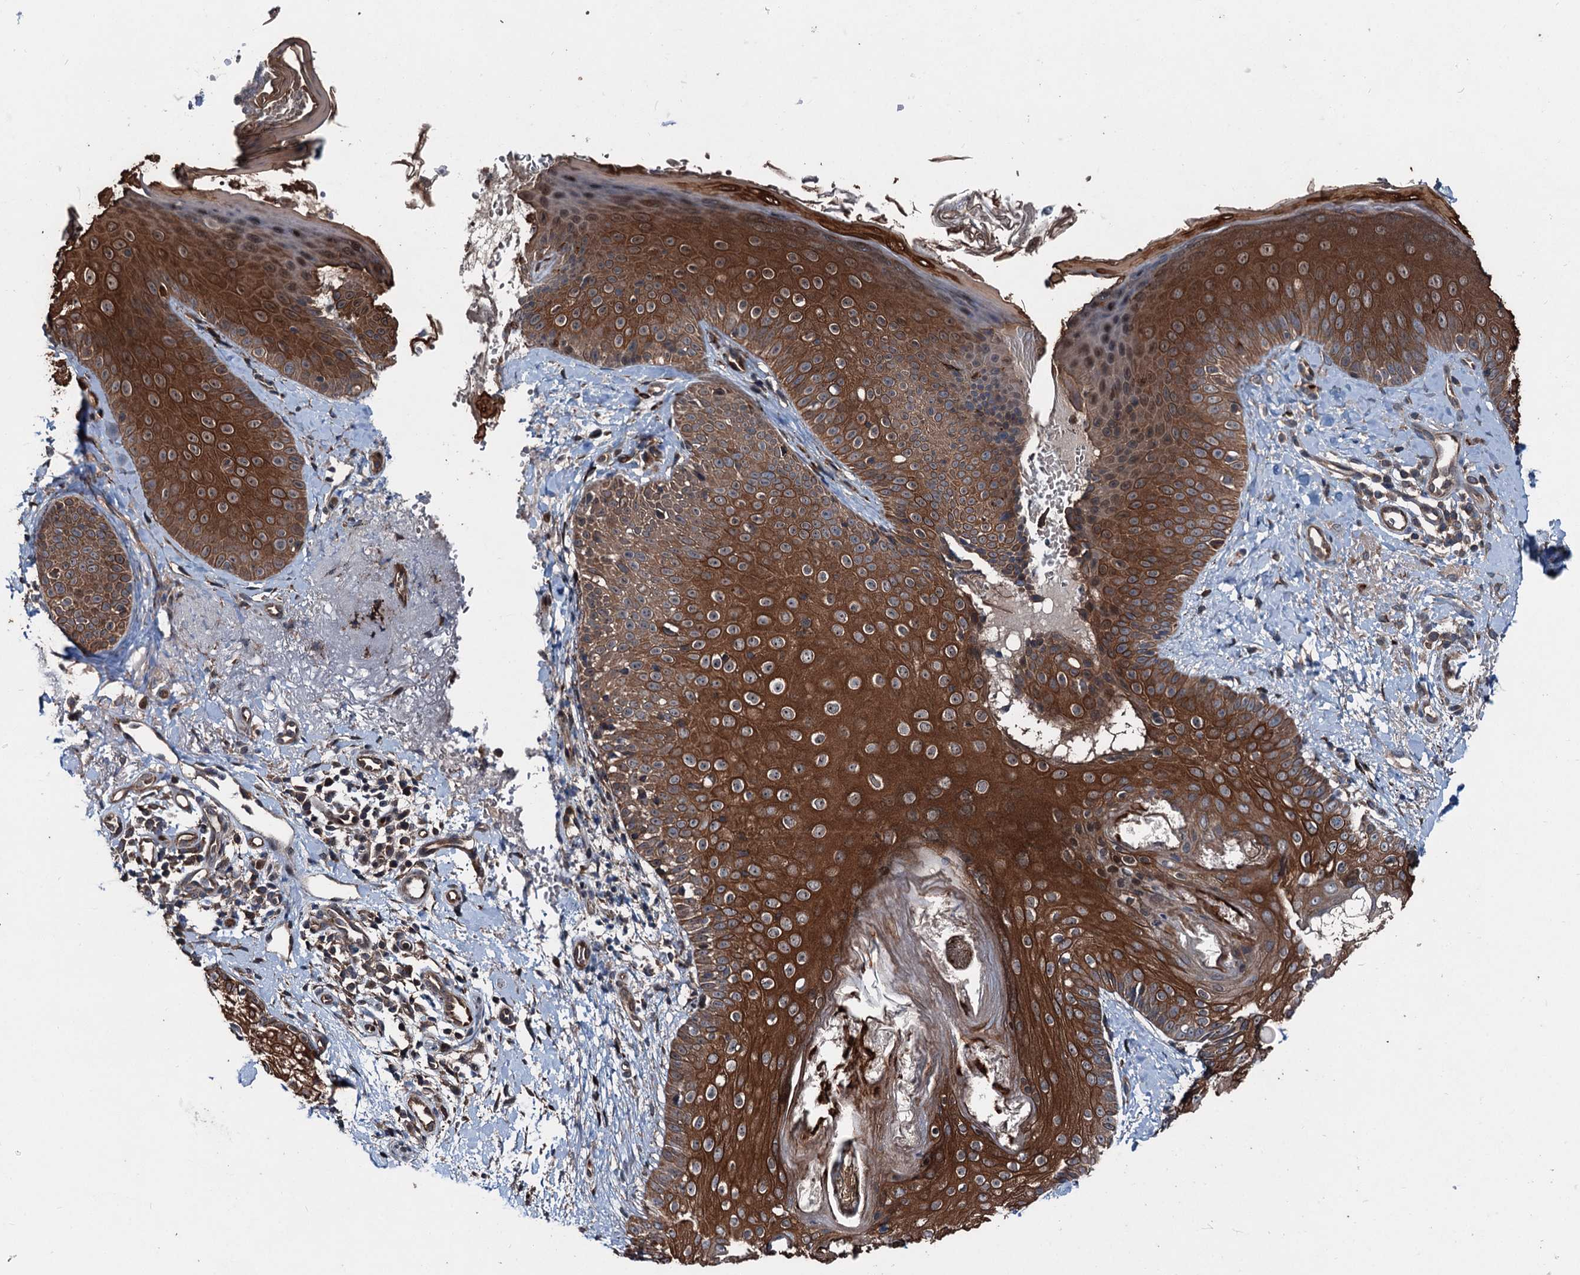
{"staining": {"intensity": "strong", "quantity": ">75%", "location": "cytoplasmic/membranous"}, "tissue": "skin", "cell_type": "Fibroblasts", "image_type": "normal", "snomed": [{"axis": "morphology", "description": "Normal tissue, NOS"}, {"axis": "topography", "description": "Skin"}], "caption": "Skin stained for a protein shows strong cytoplasmic/membranous positivity in fibroblasts. Immunohistochemistry (ihc) stains the protein of interest in brown and the nuclei are stained blue.", "gene": "DDIAS", "patient": {"sex": "male", "age": 57}}